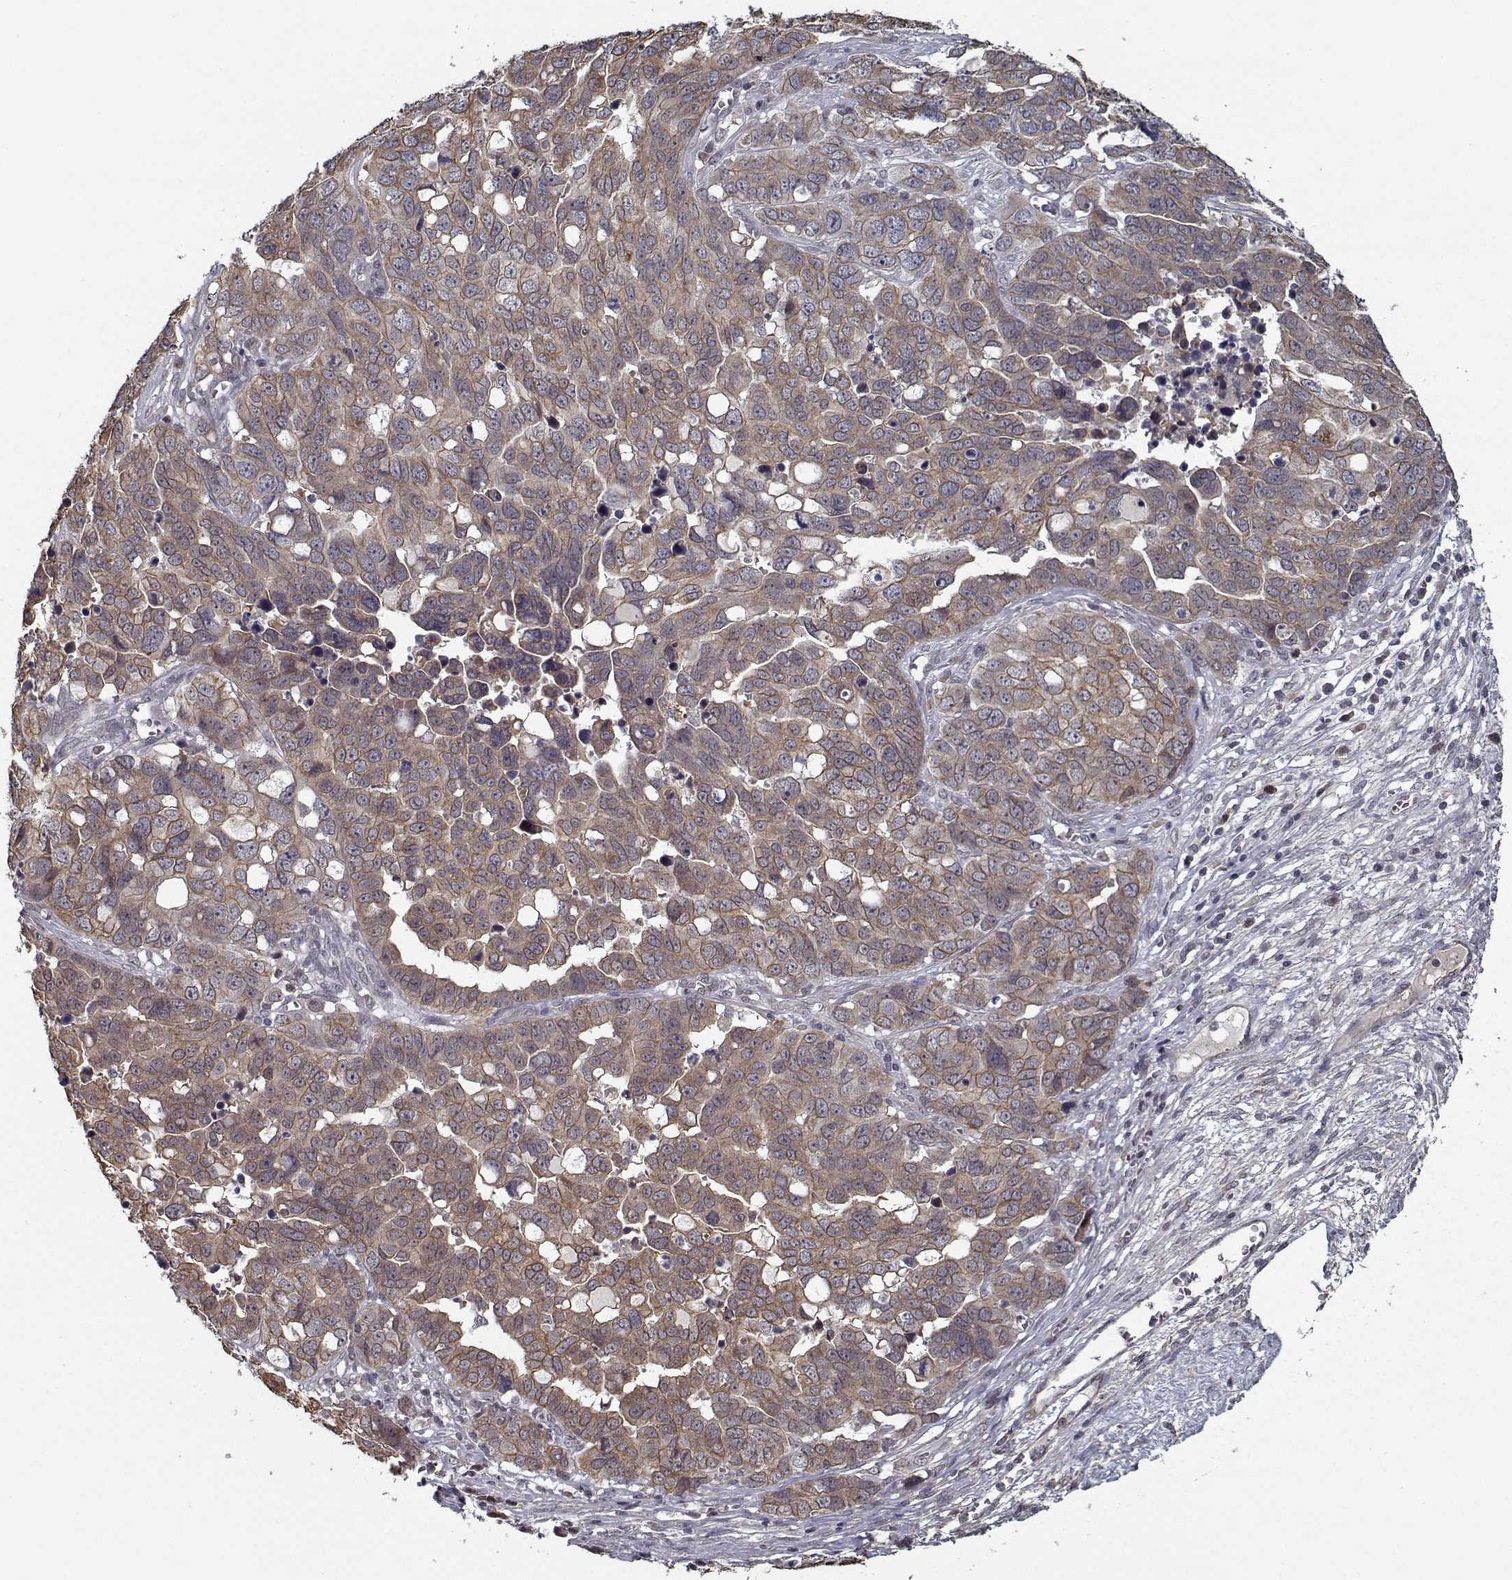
{"staining": {"intensity": "moderate", "quantity": ">75%", "location": "cytoplasmic/membranous"}, "tissue": "ovarian cancer", "cell_type": "Tumor cells", "image_type": "cancer", "snomed": [{"axis": "morphology", "description": "Carcinoma, endometroid"}, {"axis": "topography", "description": "Ovary"}], "caption": "Ovarian endometroid carcinoma stained for a protein (brown) displays moderate cytoplasmic/membranous positive staining in approximately >75% of tumor cells.", "gene": "NLK", "patient": {"sex": "female", "age": 78}}